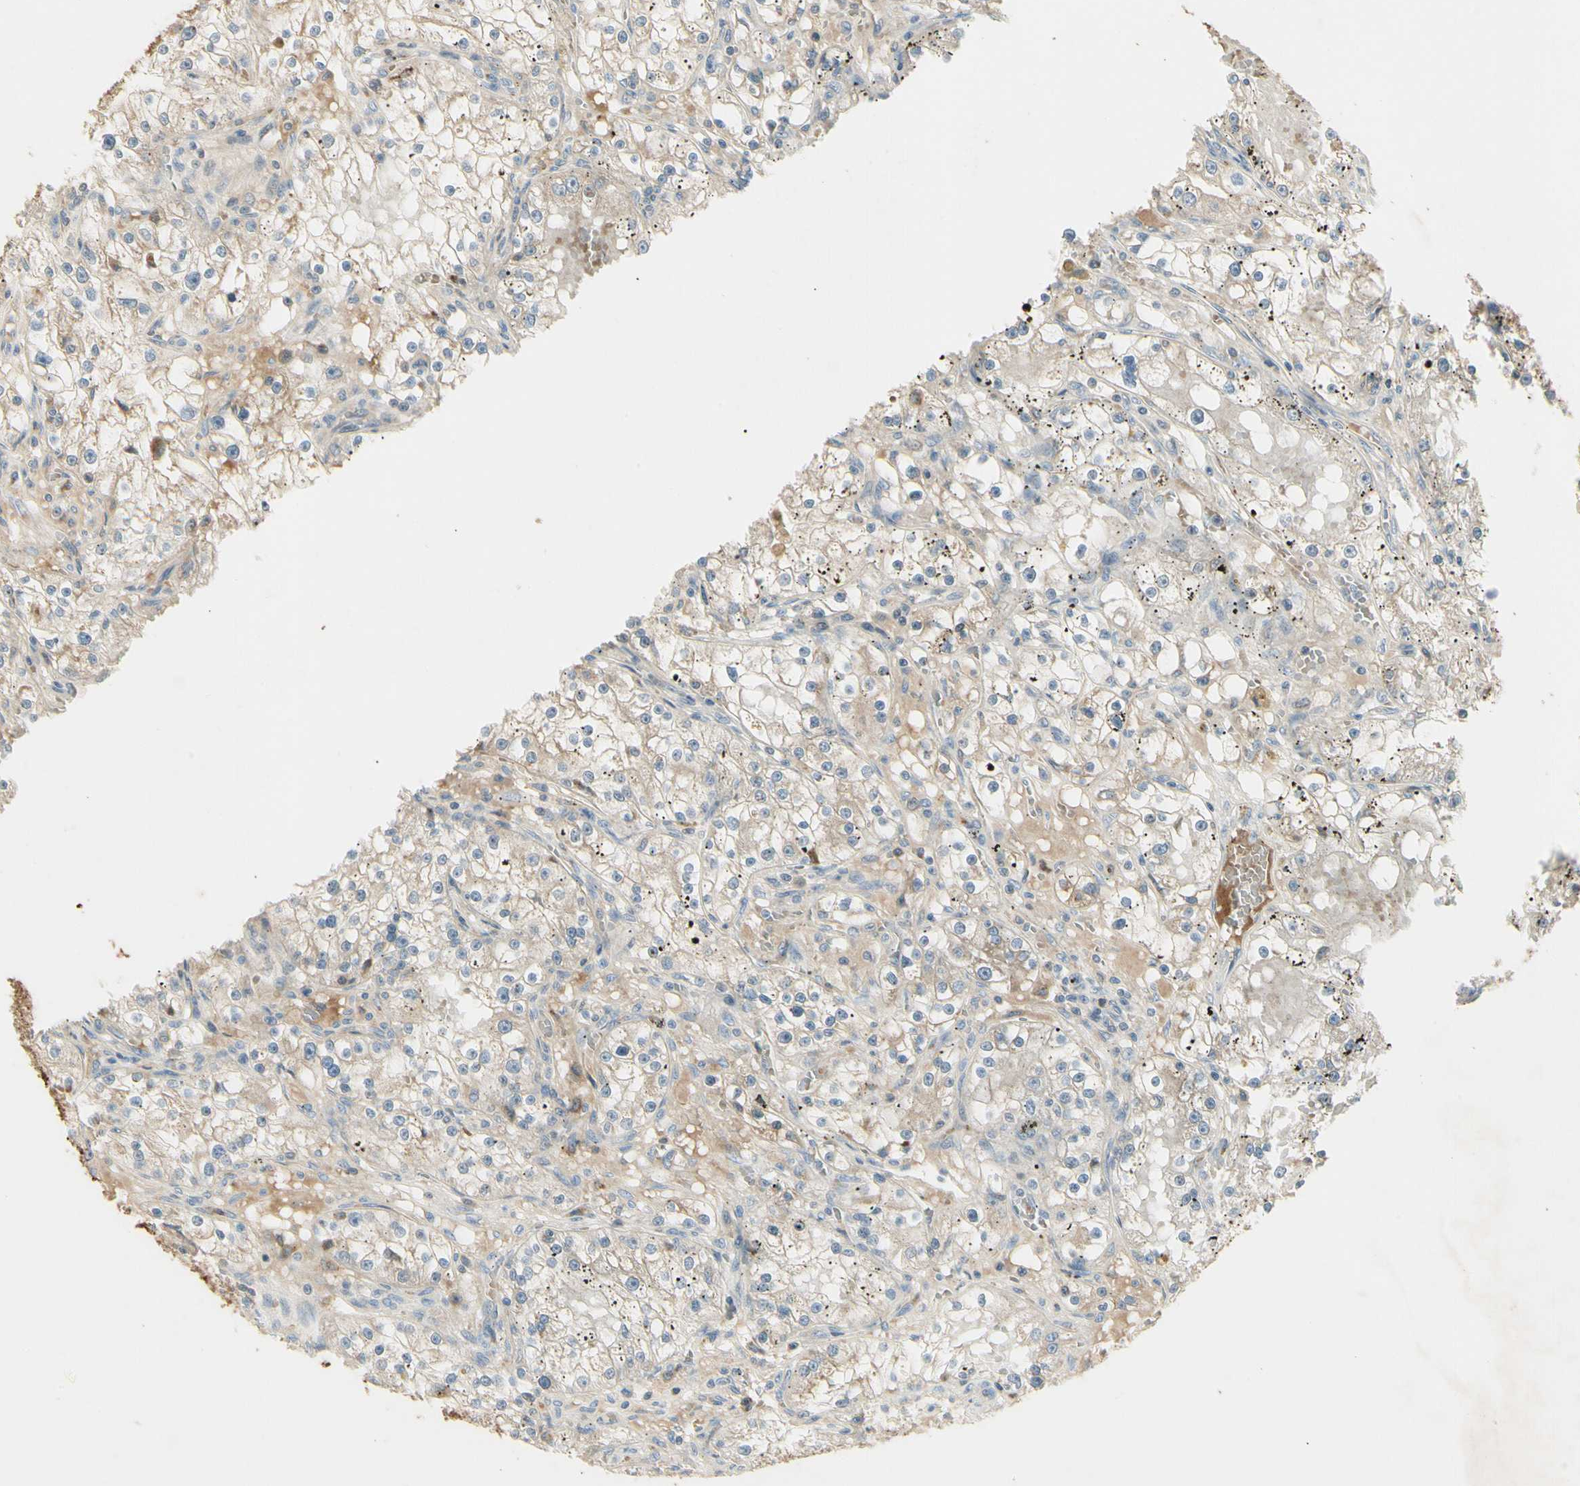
{"staining": {"intensity": "moderate", "quantity": "25%-75%", "location": "cytoplasmic/membranous"}, "tissue": "renal cancer", "cell_type": "Tumor cells", "image_type": "cancer", "snomed": [{"axis": "morphology", "description": "Adenocarcinoma, NOS"}, {"axis": "topography", "description": "Kidney"}], "caption": "Renal adenocarcinoma stained with a brown dye demonstrates moderate cytoplasmic/membranous positive expression in approximately 25%-75% of tumor cells.", "gene": "SKIL", "patient": {"sex": "male", "age": 56}}